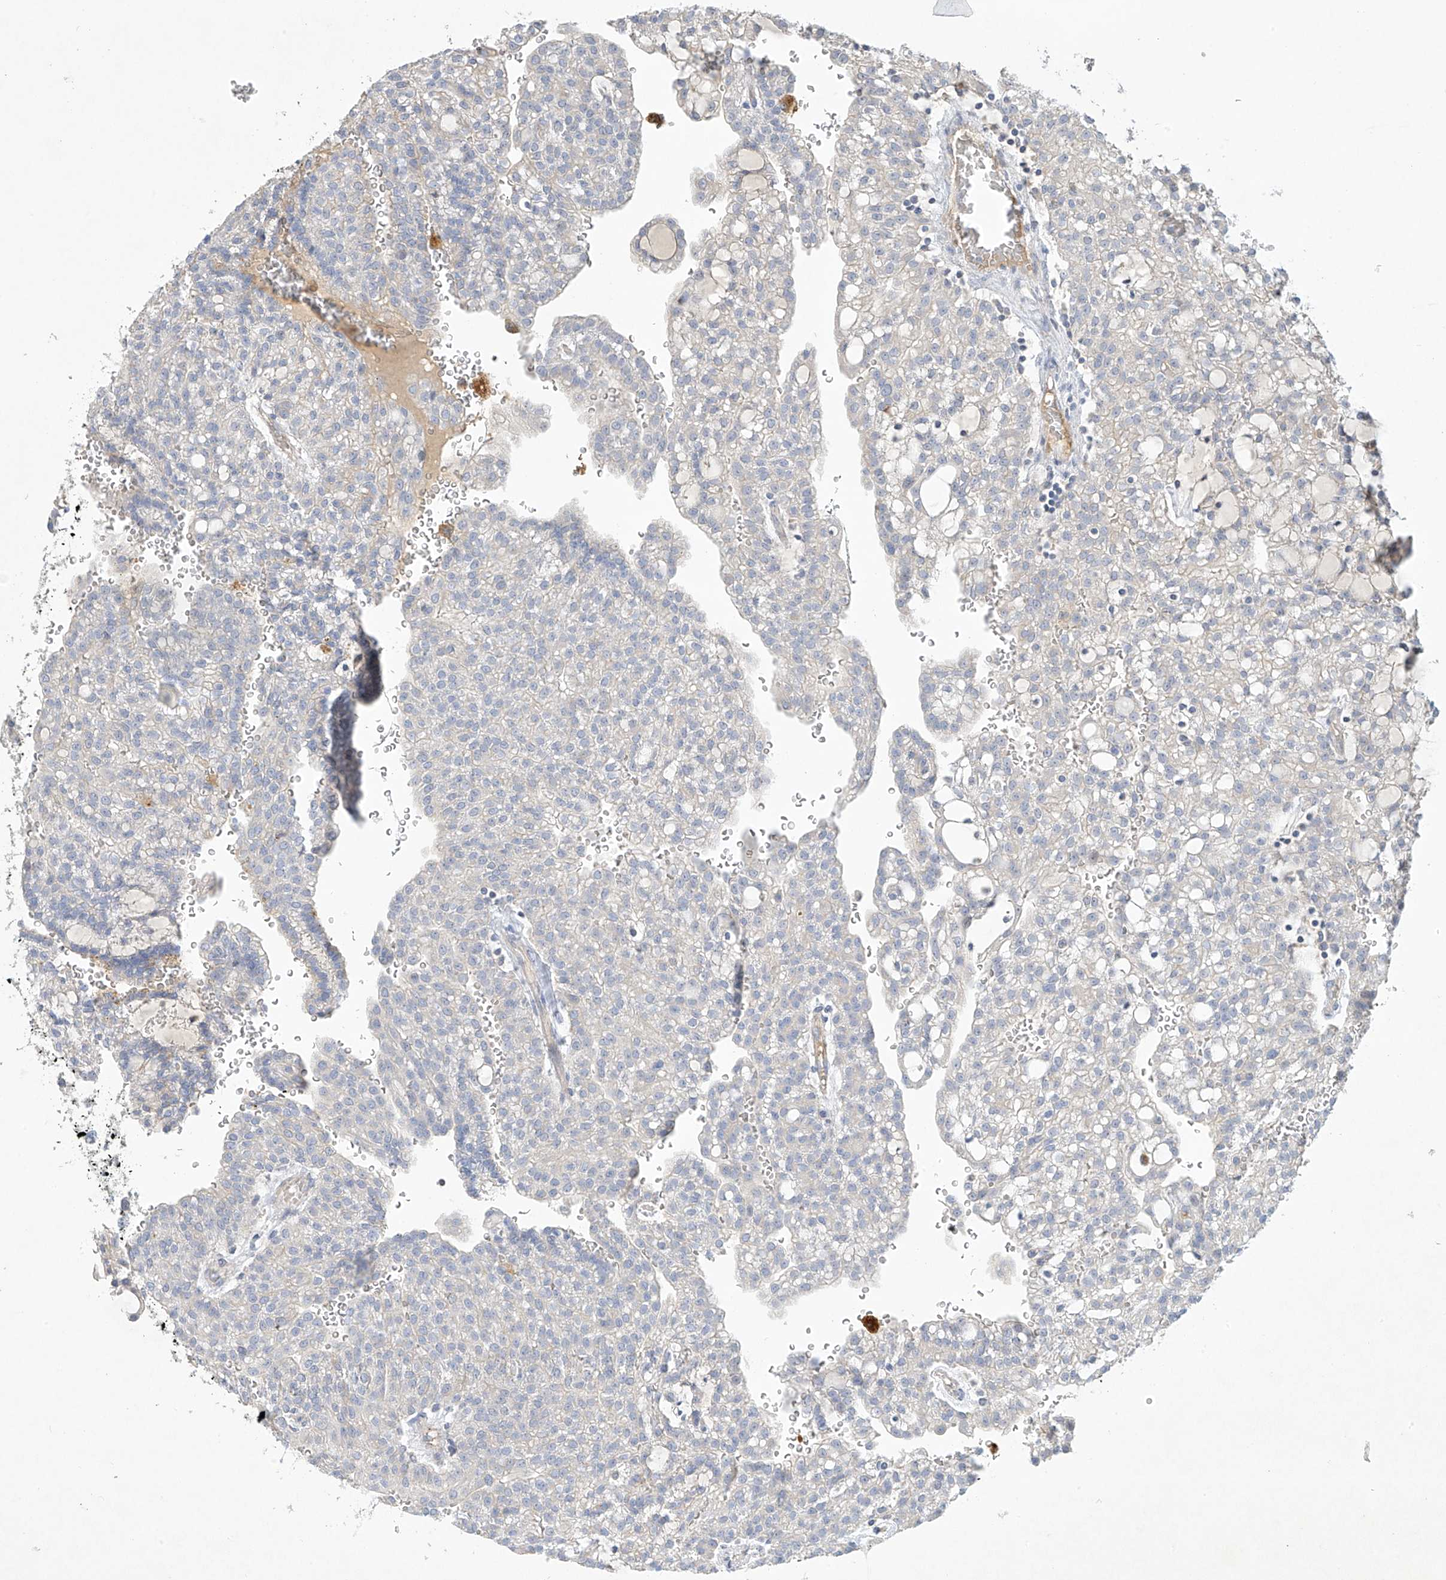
{"staining": {"intensity": "negative", "quantity": "none", "location": "none"}, "tissue": "renal cancer", "cell_type": "Tumor cells", "image_type": "cancer", "snomed": [{"axis": "morphology", "description": "Adenocarcinoma, NOS"}, {"axis": "topography", "description": "Kidney"}], "caption": "Immunohistochemistry (IHC) image of human renal cancer (adenocarcinoma) stained for a protein (brown), which displays no positivity in tumor cells.", "gene": "PRSS12", "patient": {"sex": "male", "age": 63}}